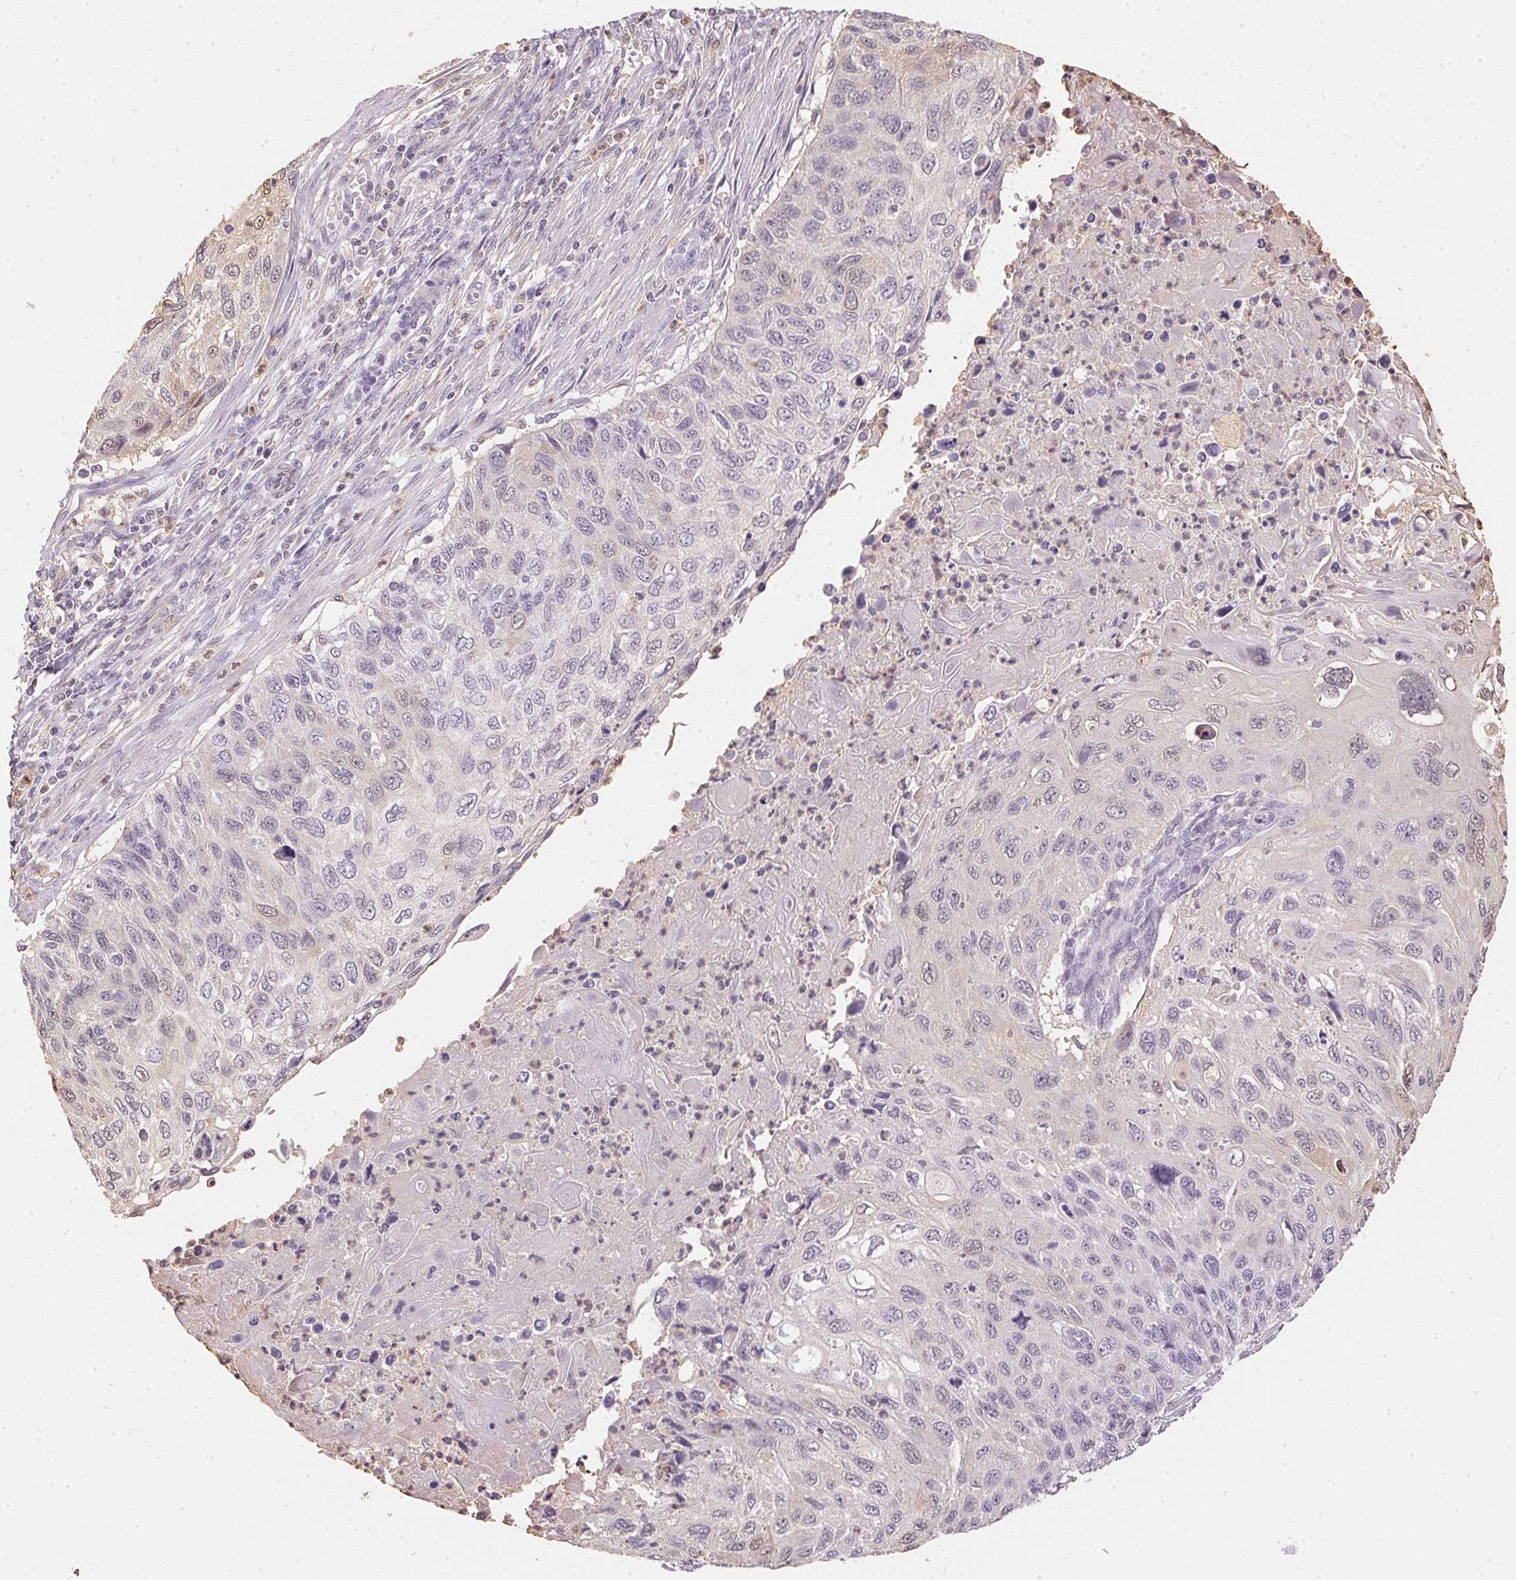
{"staining": {"intensity": "negative", "quantity": "none", "location": "none"}, "tissue": "cervical cancer", "cell_type": "Tumor cells", "image_type": "cancer", "snomed": [{"axis": "morphology", "description": "Squamous cell carcinoma, NOS"}, {"axis": "topography", "description": "Cervix"}], "caption": "Tumor cells show no significant staining in cervical cancer.", "gene": "S100A3", "patient": {"sex": "female", "age": 70}}